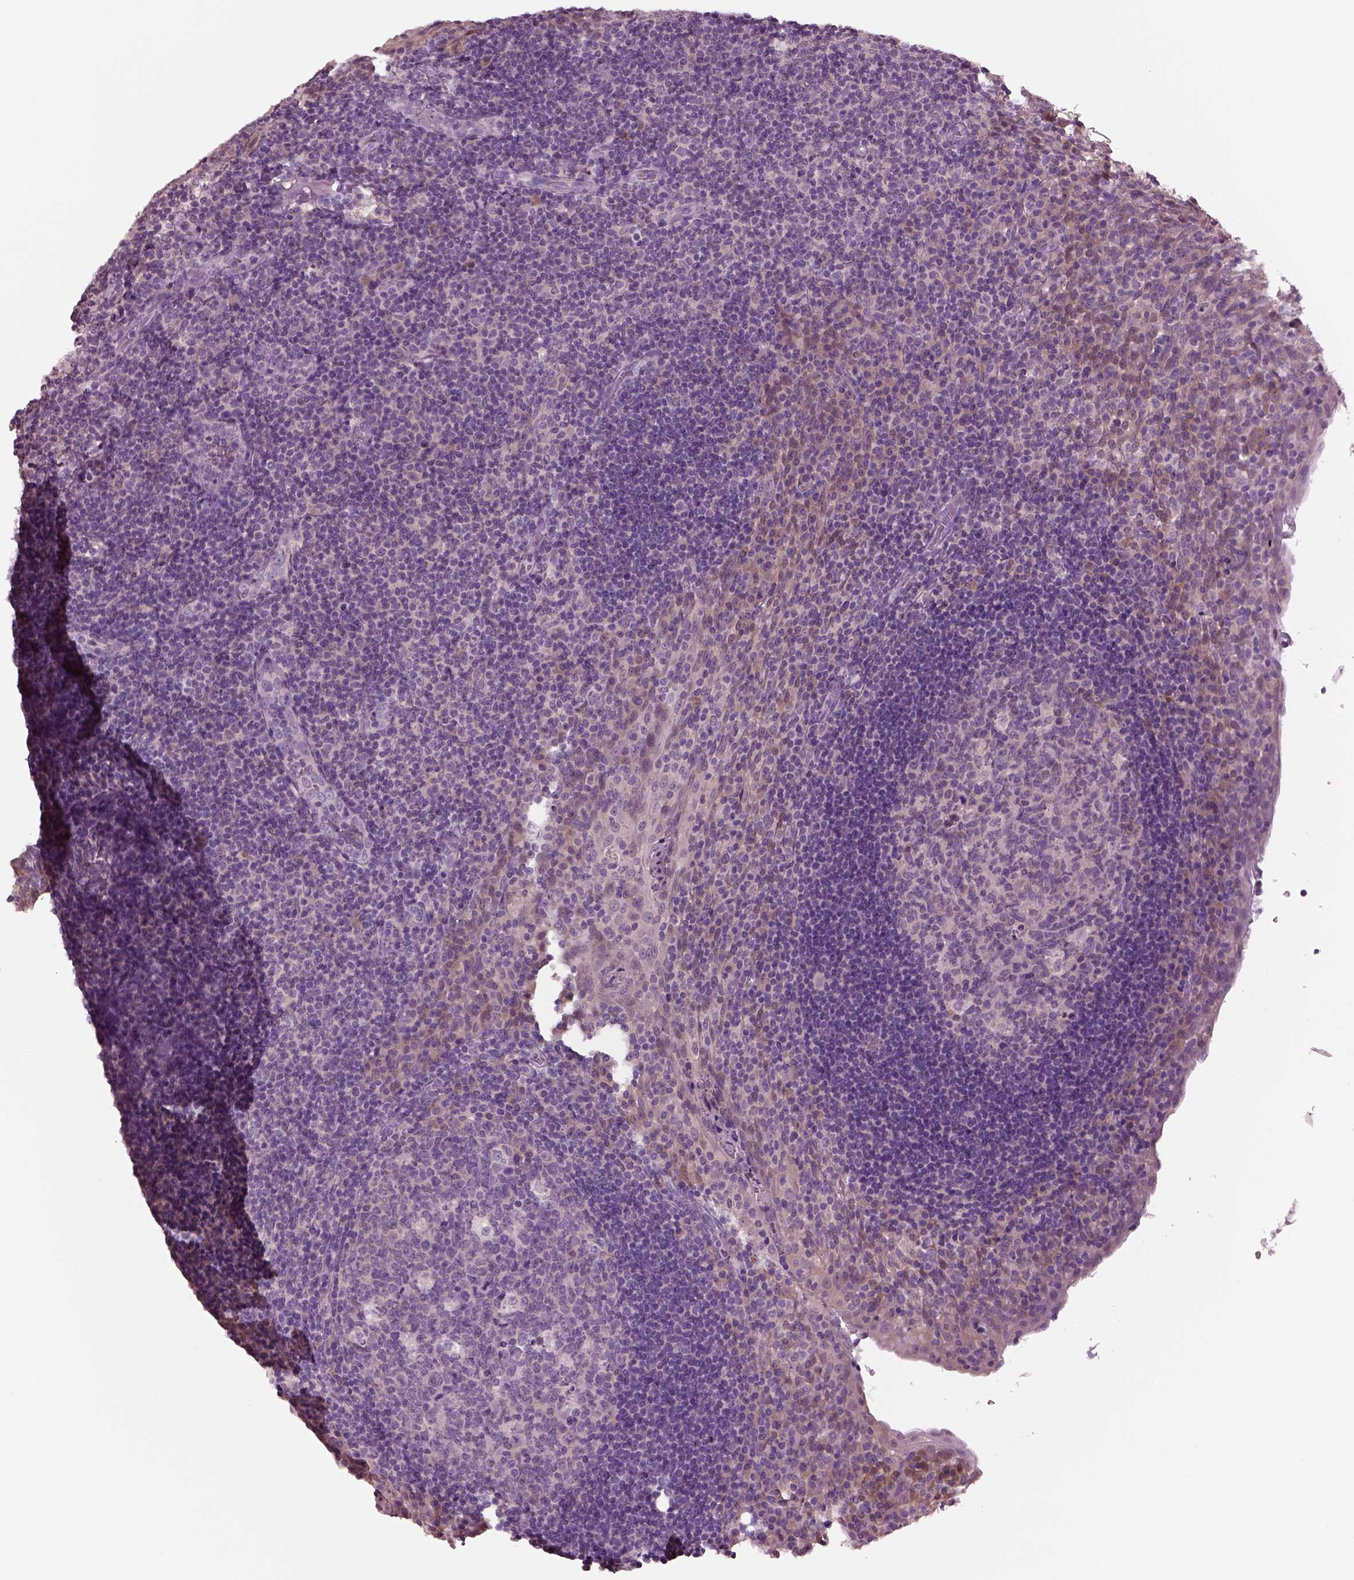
{"staining": {"intensity": "negative", "quantity": "none", "location": "none"}, "tissue": "tonsil", "cell_type": "Germinal center cells", "image_type": "normal", "snomed": [{"axis": "morphology", "description": "Normal tissue, NOS"}, {"axis": "topography", "description": "Tonsil"}], "caption": "Protein analysis of benign tonsil exhibits no significant staining in germinal center cells.", "gene": "CLPSL1", "patient": {"sex": "male", "age": 17}}